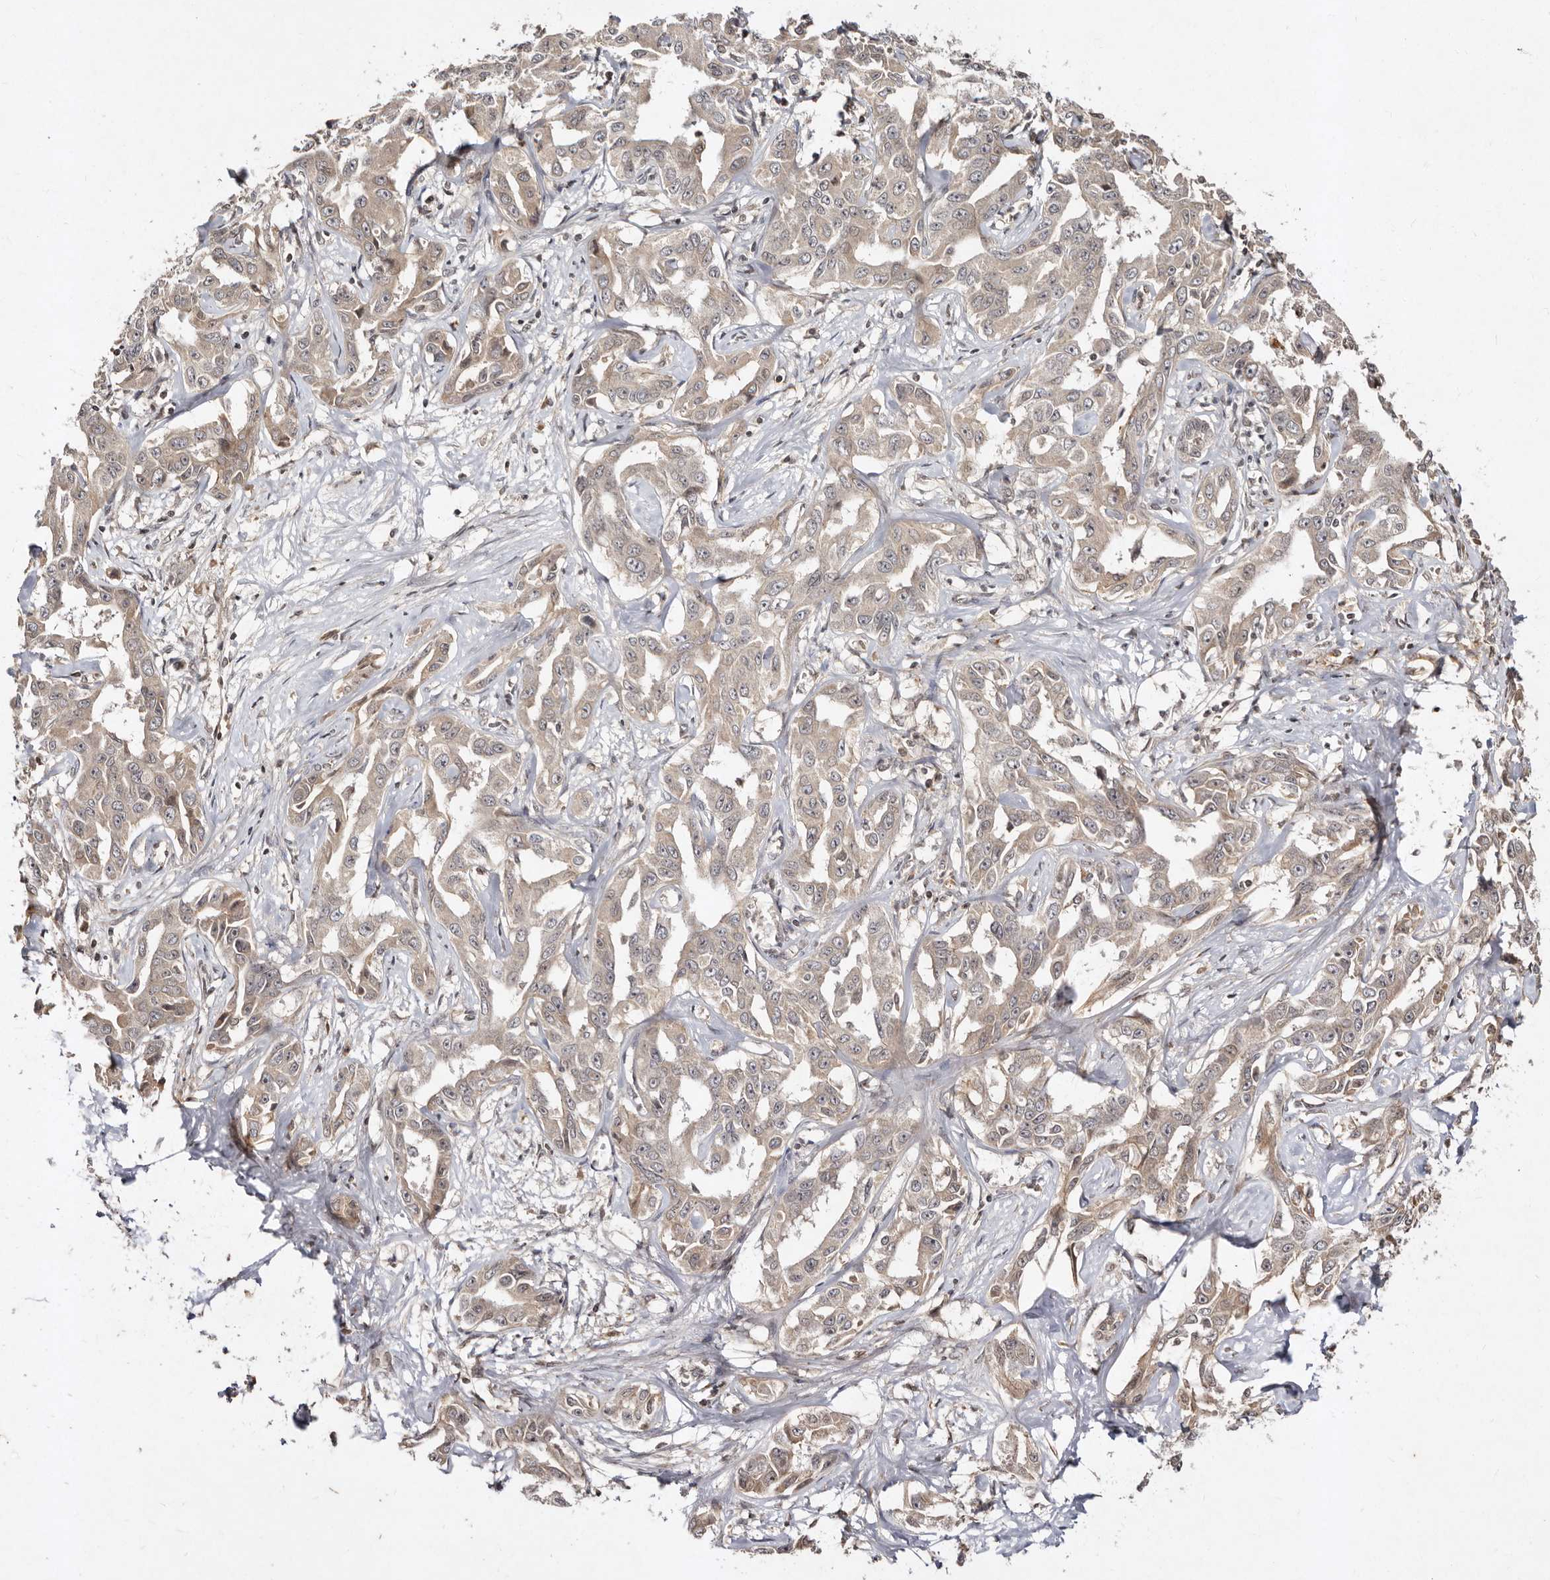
{"staining": {"intensity": "weak", "quantity": "25%-75%", "location": "cytoplasmic/membranous"}, "tissue": "liver cancer", "cell_type": "Tumor cells", "image_type": "cancer", "snomed": [{"axis": "morphology", "description": "Cholangiocarcinoma"}, {"axis": "topography", "description": "Liver"}], "caption": "Approximately 25%-75% of tumor cells in cholangiocarcinoma (liver) demonstrate weak cytoplasmic/membranous protein staining as visualized by brown immunohistochemical staining.", "gene": "LCORL", "patient": {"sex": "male", "age": 59}}